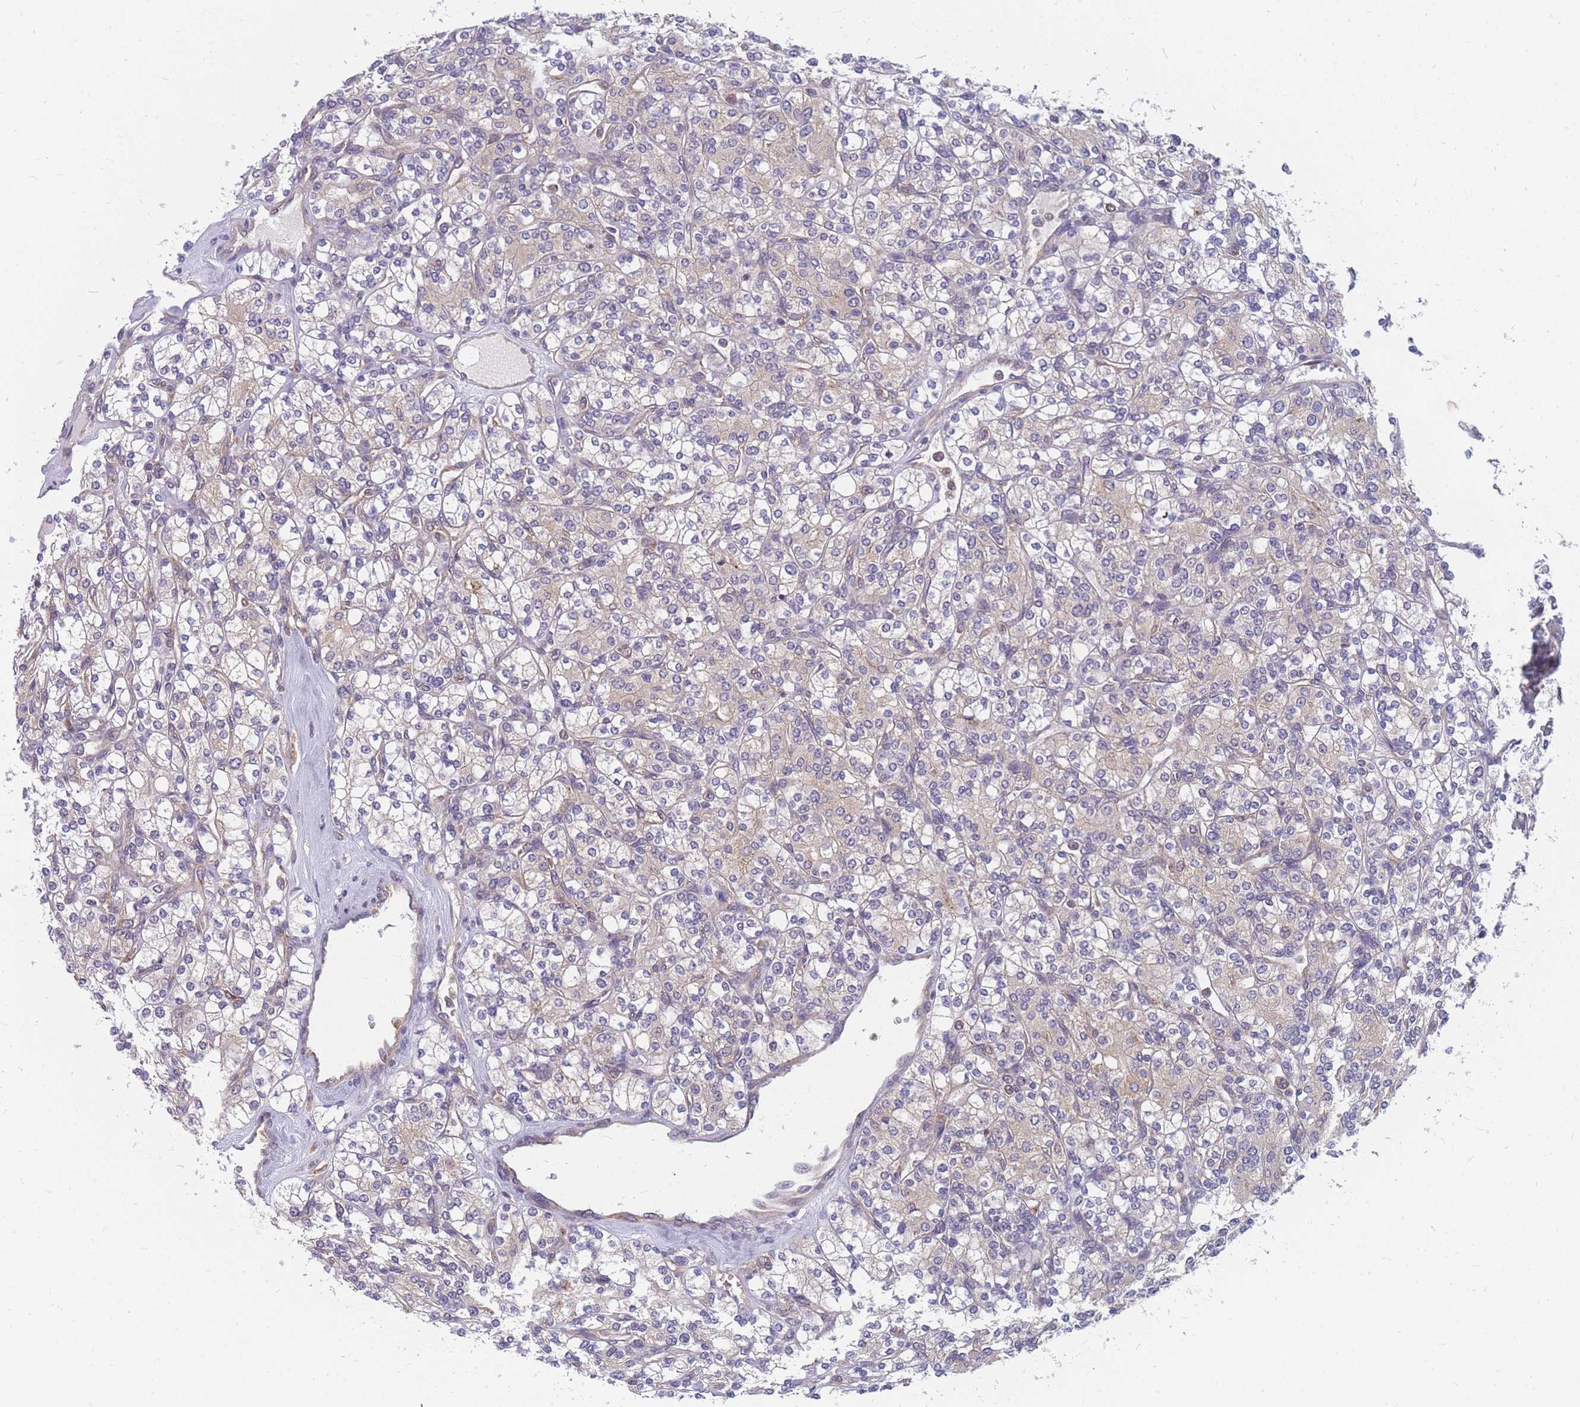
{"staining": {"intensity": "negative", "quantity": "none", "location": "none"}, "tissue": "renal cancer", "cell_type": "Tumor cells", "image_type": "cancer", "snomed": [{"axis": "morphology", "description": "Adenocarcinoma, NOS"}, {"axis": "topography", "description": "Kidney"}], "caption": "Tumor cells show no significant protein staining in renal adenocarcinoma.", "gene": "MRPL23", "patient": {"sex": "male", "age": 77}}